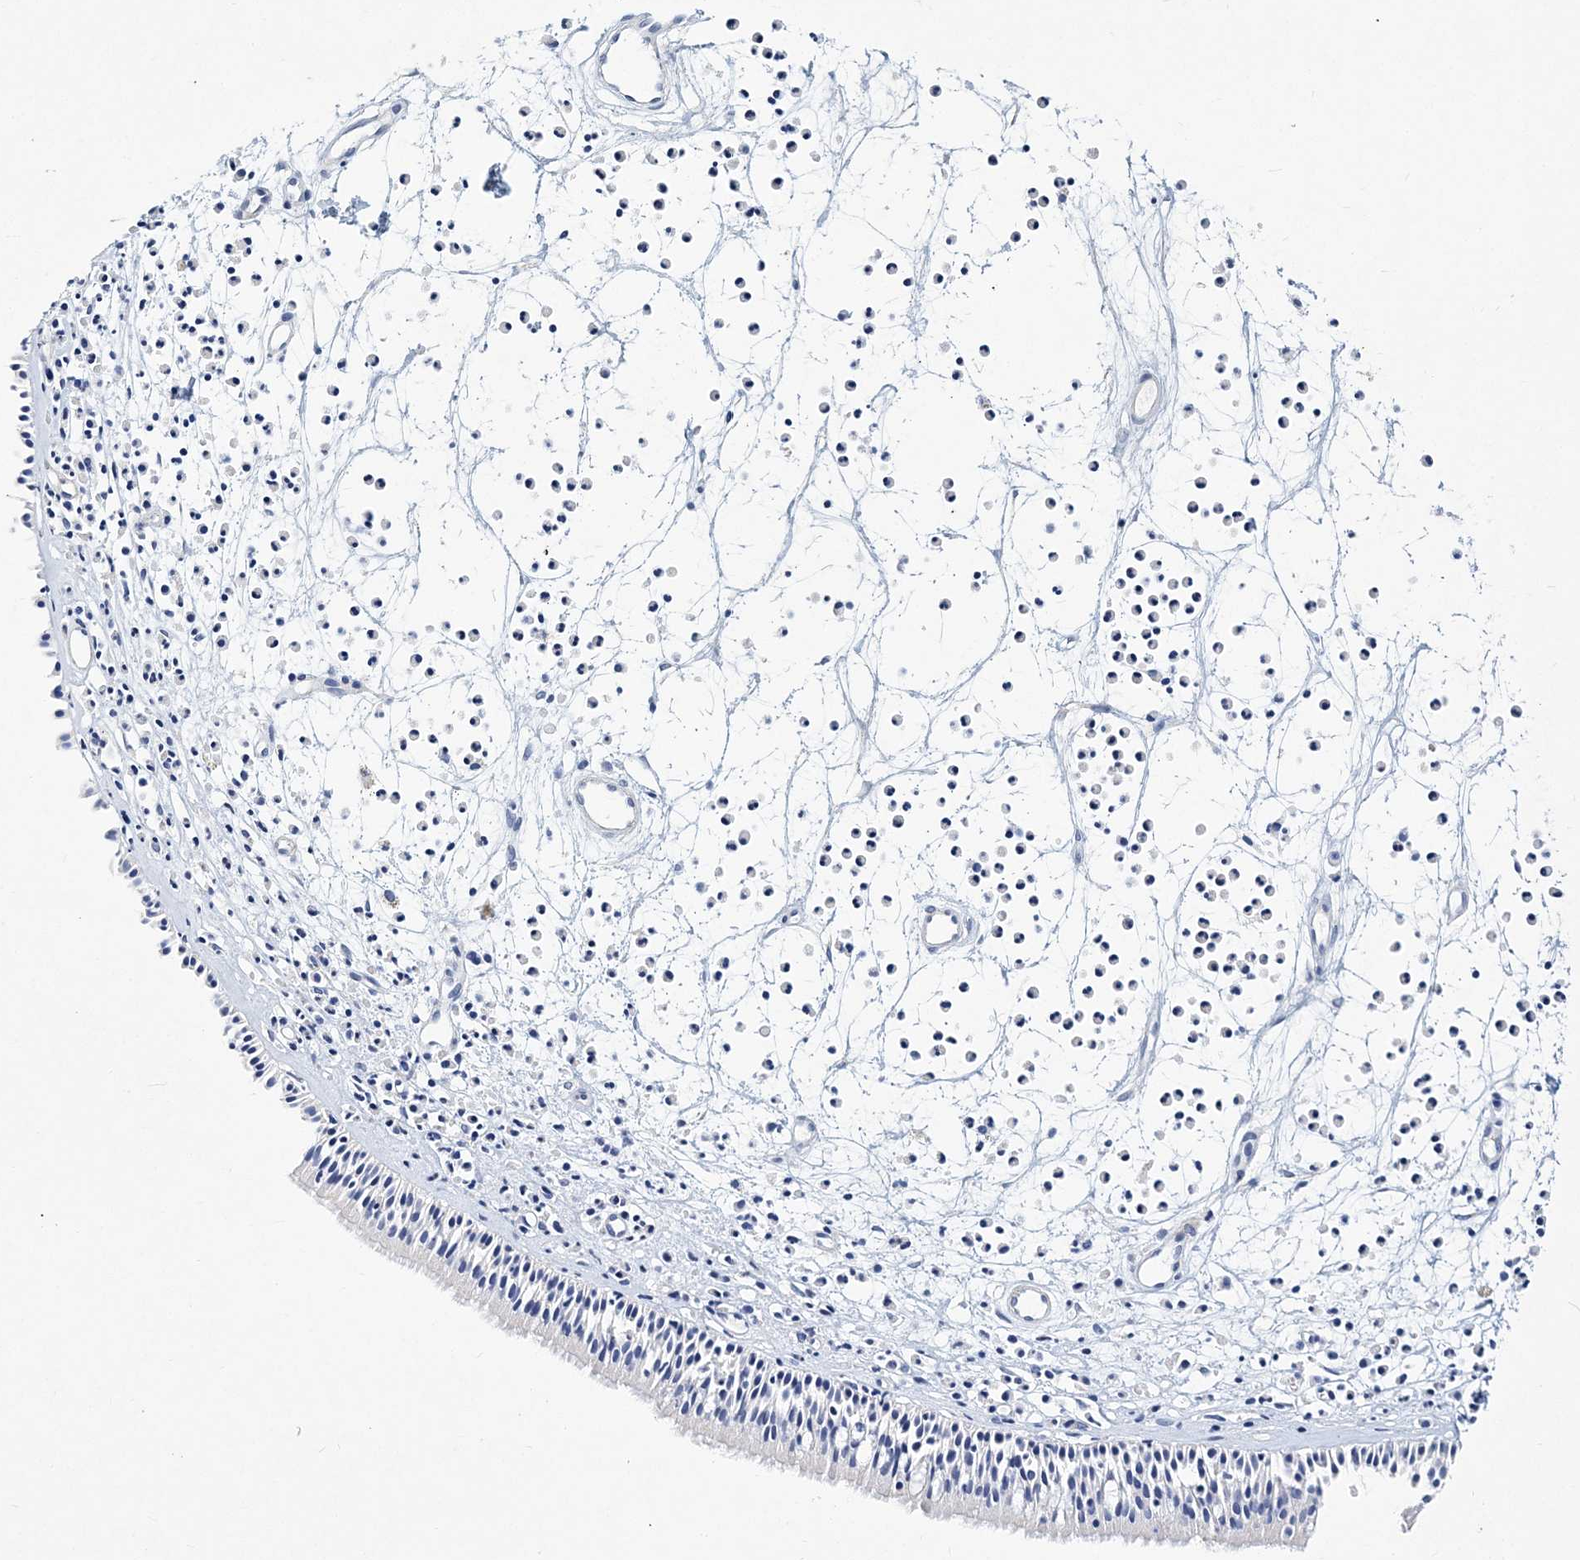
{"staining": {"intensity": "negative", "quantity": "none", "location": "none"}, "tissue": "nasopharynx", "cell_type": "Respiratory epithelial cells", "image_type": "normal", "snomed": [{"axis": "morphology", "description": "Normal tissue, NOS"}, {"axis": "morphology", "description": "Inflammation, NOS"}, {"axis": "morphology", "description": "Malignant melanoma, Metastatic site"}, {"axis": "topography", "description": "Nasopharynx"}], "caption": "Immunohistochemistry photomicrograph of normal nasopharynx: nasopharynx stained with DAB (3,3'-diaminobenzidine) demonstrates no significant protein positivity in respiratory epithelial cells. (Stains: DAB IHC with hematoxylin counter stain, Microscopy: brightfield microscopy at high magnification).", "gene": "ITGA2B", "patient": {"sex": "male", "age": 70}}